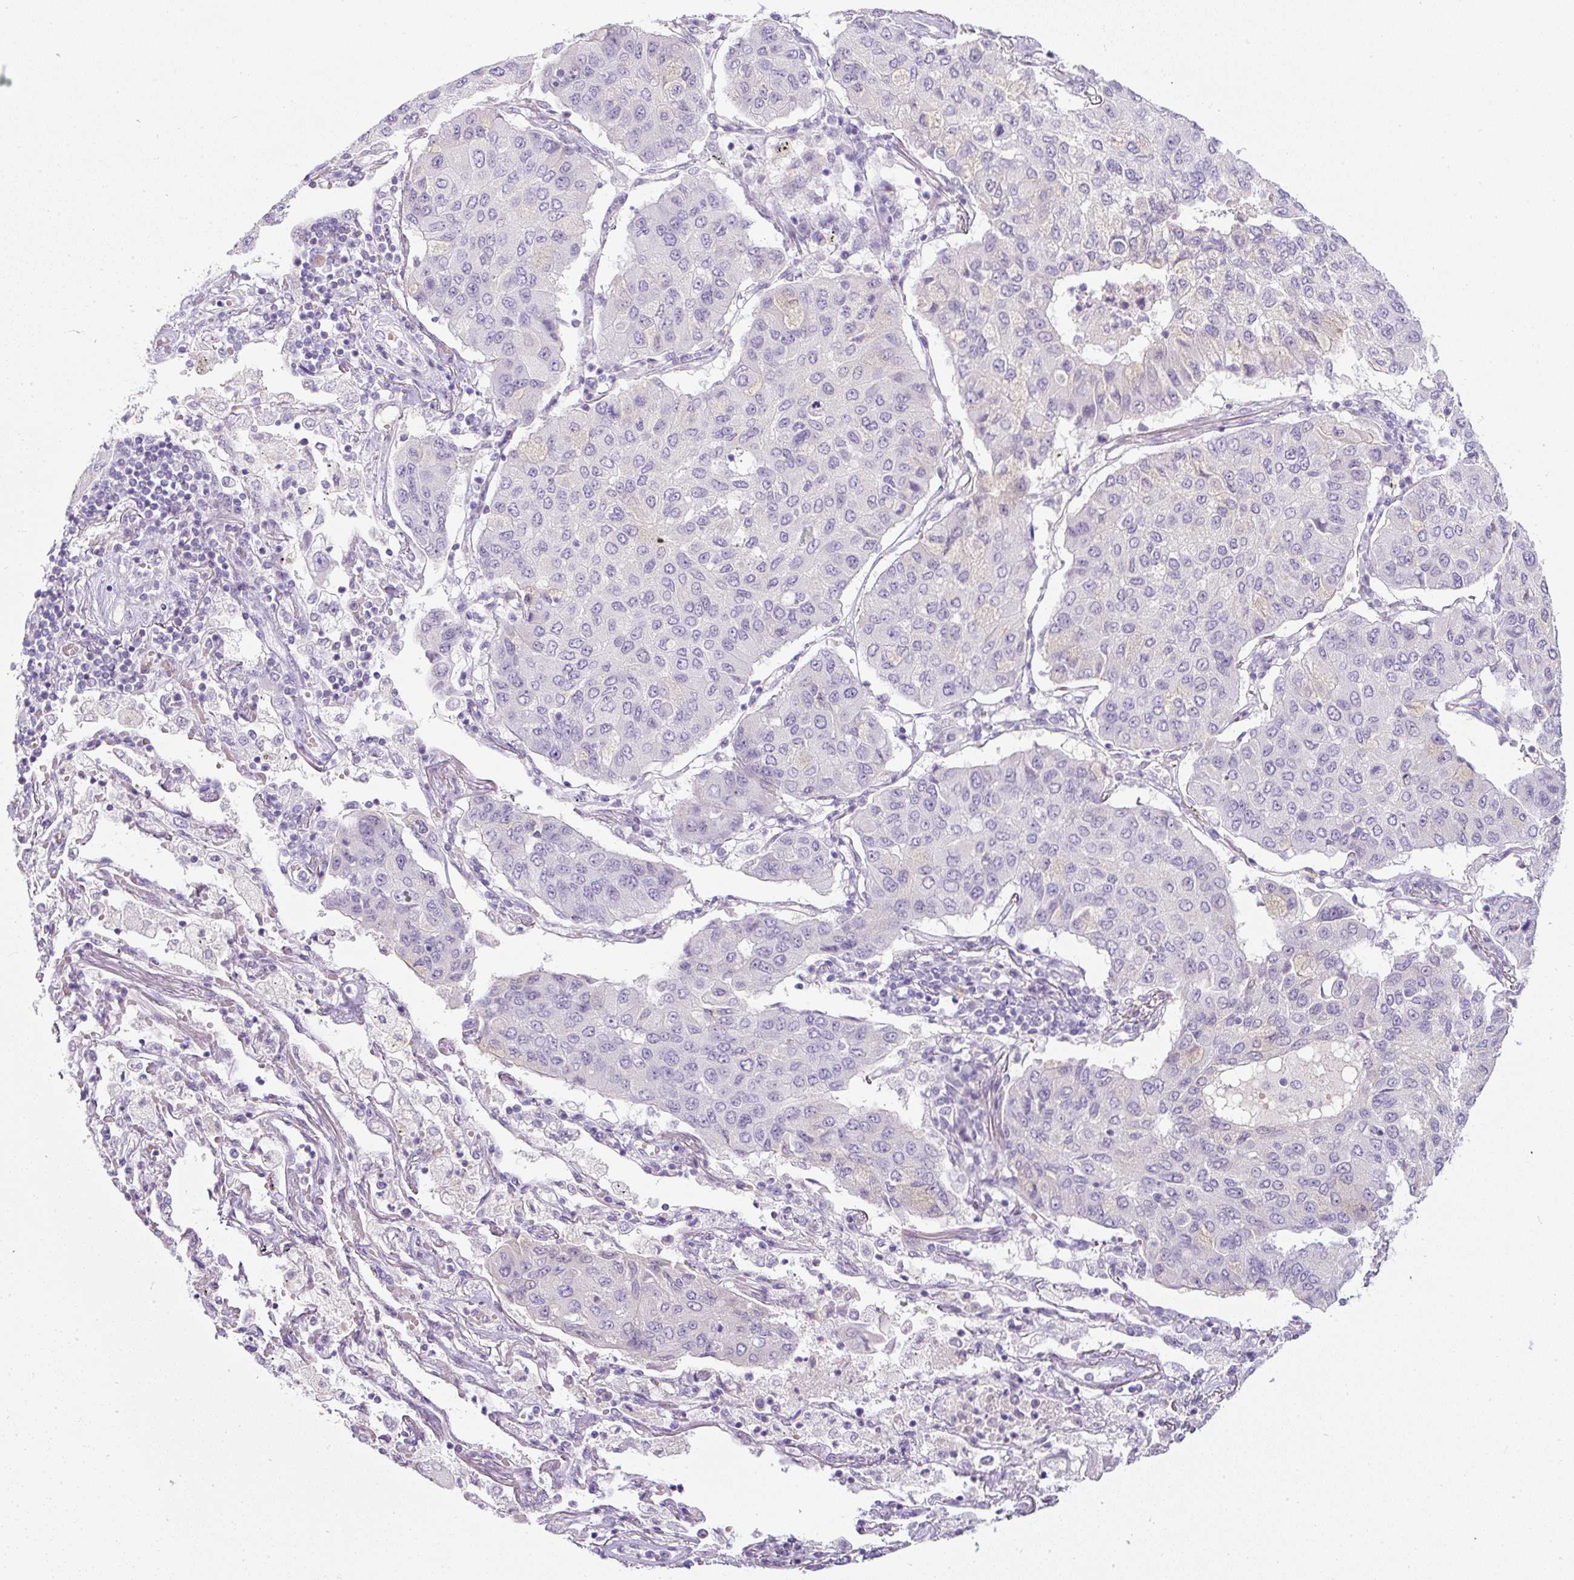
{"staining": {"intensity": "negative", "quantity": "none", "location": "none"}, "tissue": "lung cancer", "cell_type": "Tumor cells", "image_type": "cancer", "snomed": [{"axis": "morphology", "description": "Squamous cell carcinoma, NOS"}, {"axis": "topography", "description": "Lung"}], "caption": "This is an IHC histopathology image of lung cancer. There is no staining in tumor cells.", "gene": "FGFBP3", "patient": {"sex": "male", "age": 74}}